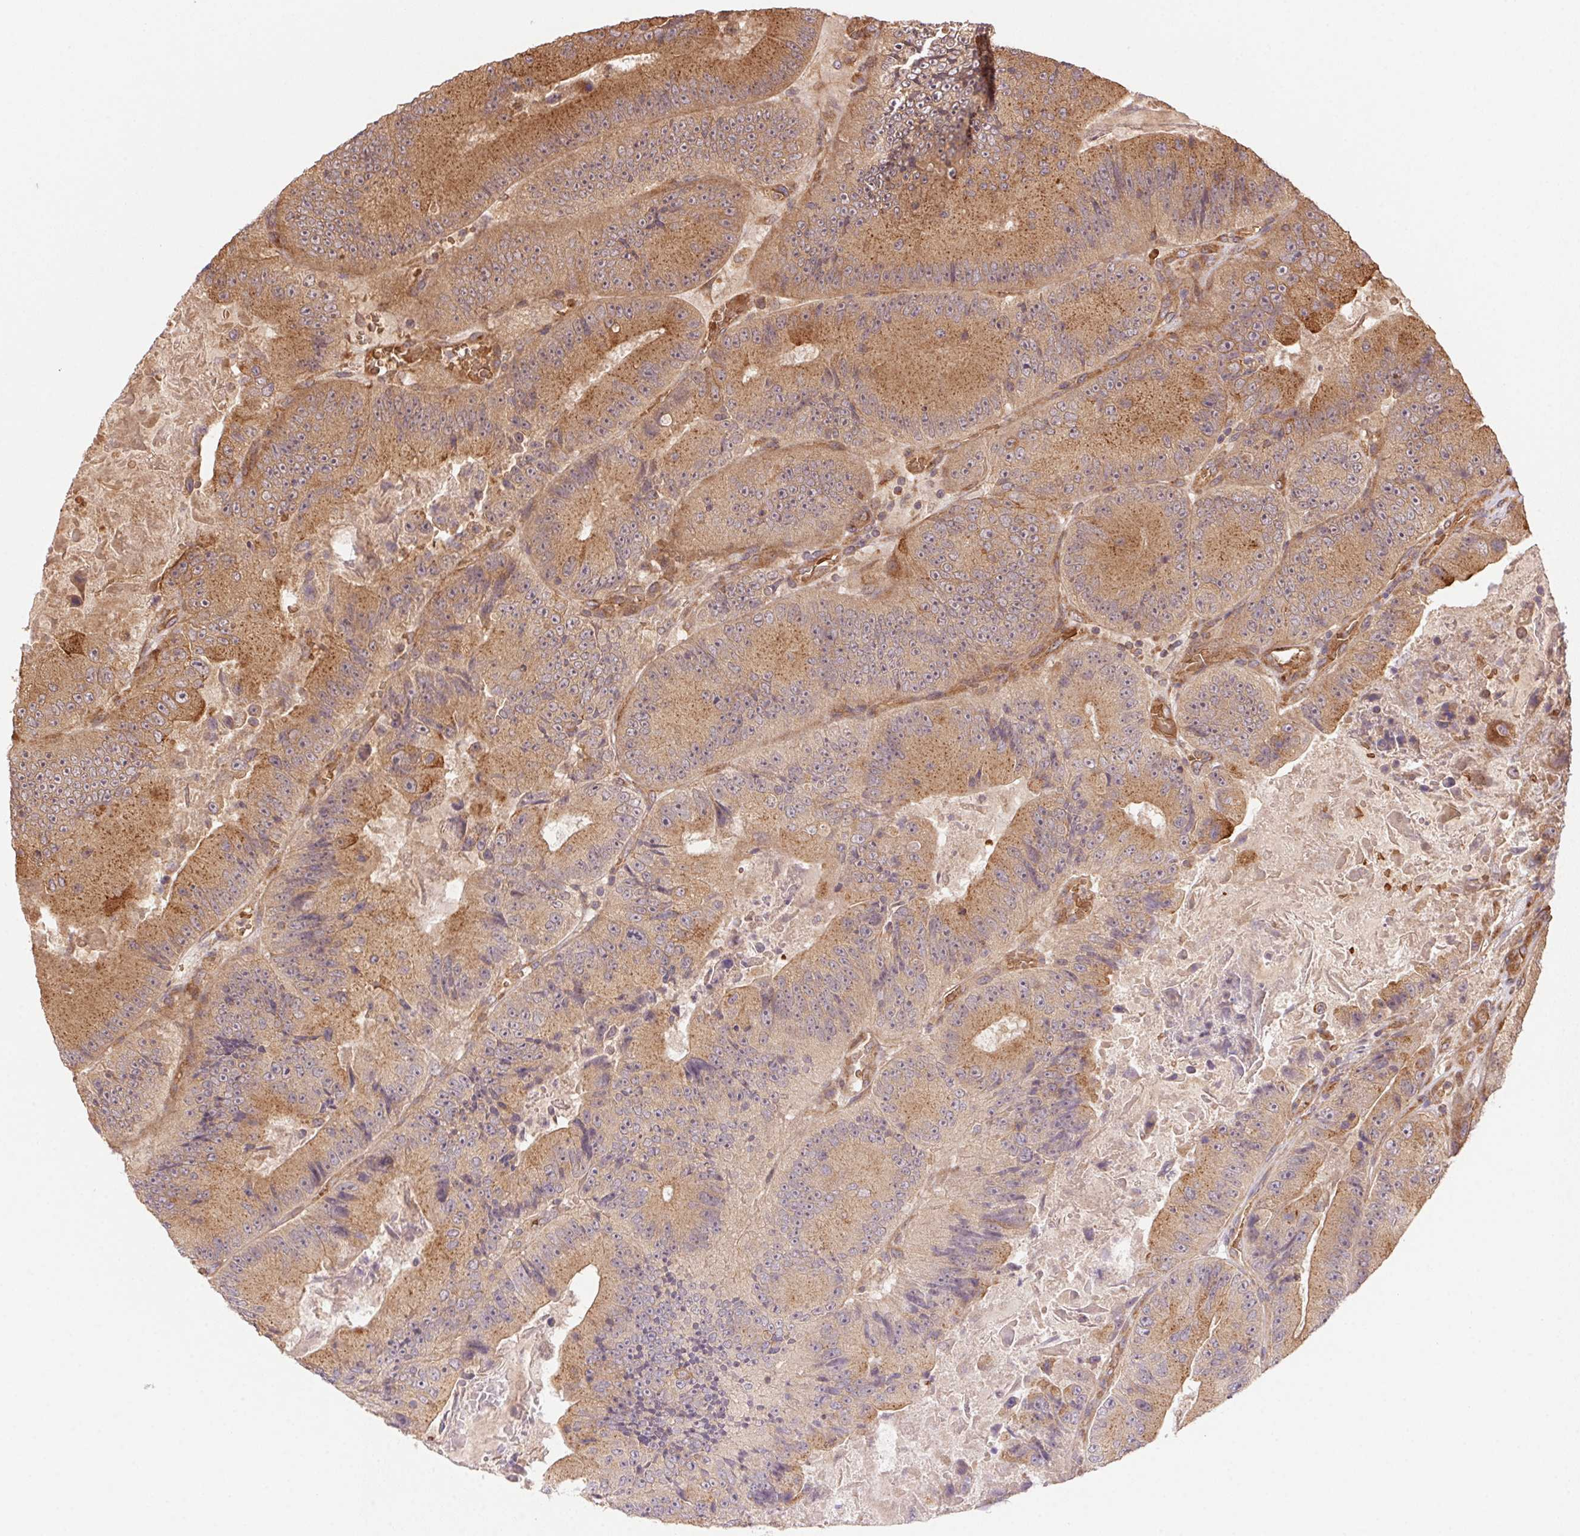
{"staining": {"intensity": "moderate", "quantity": ">75%", "location": "cytoplasmic/membranous"}, "tissue": "colorectal cancer", "cell_type": "Tumor cells", "image_type": "cancer", "snomed": [{"axis": "morphology", "description": "Adenocarcinoma, NOS"}, {"axis": "topography", "description": "Colon"}], "caption": "This is a micrograph of immunohistochemistry (IHC) staining of colorectal cancer (adenocarcinoma), which shows moderate positivity in the cytoplasmic/membranous of tumor cells.", "gene": "USE1", "patient": {"sex": "female", "age": 86}}